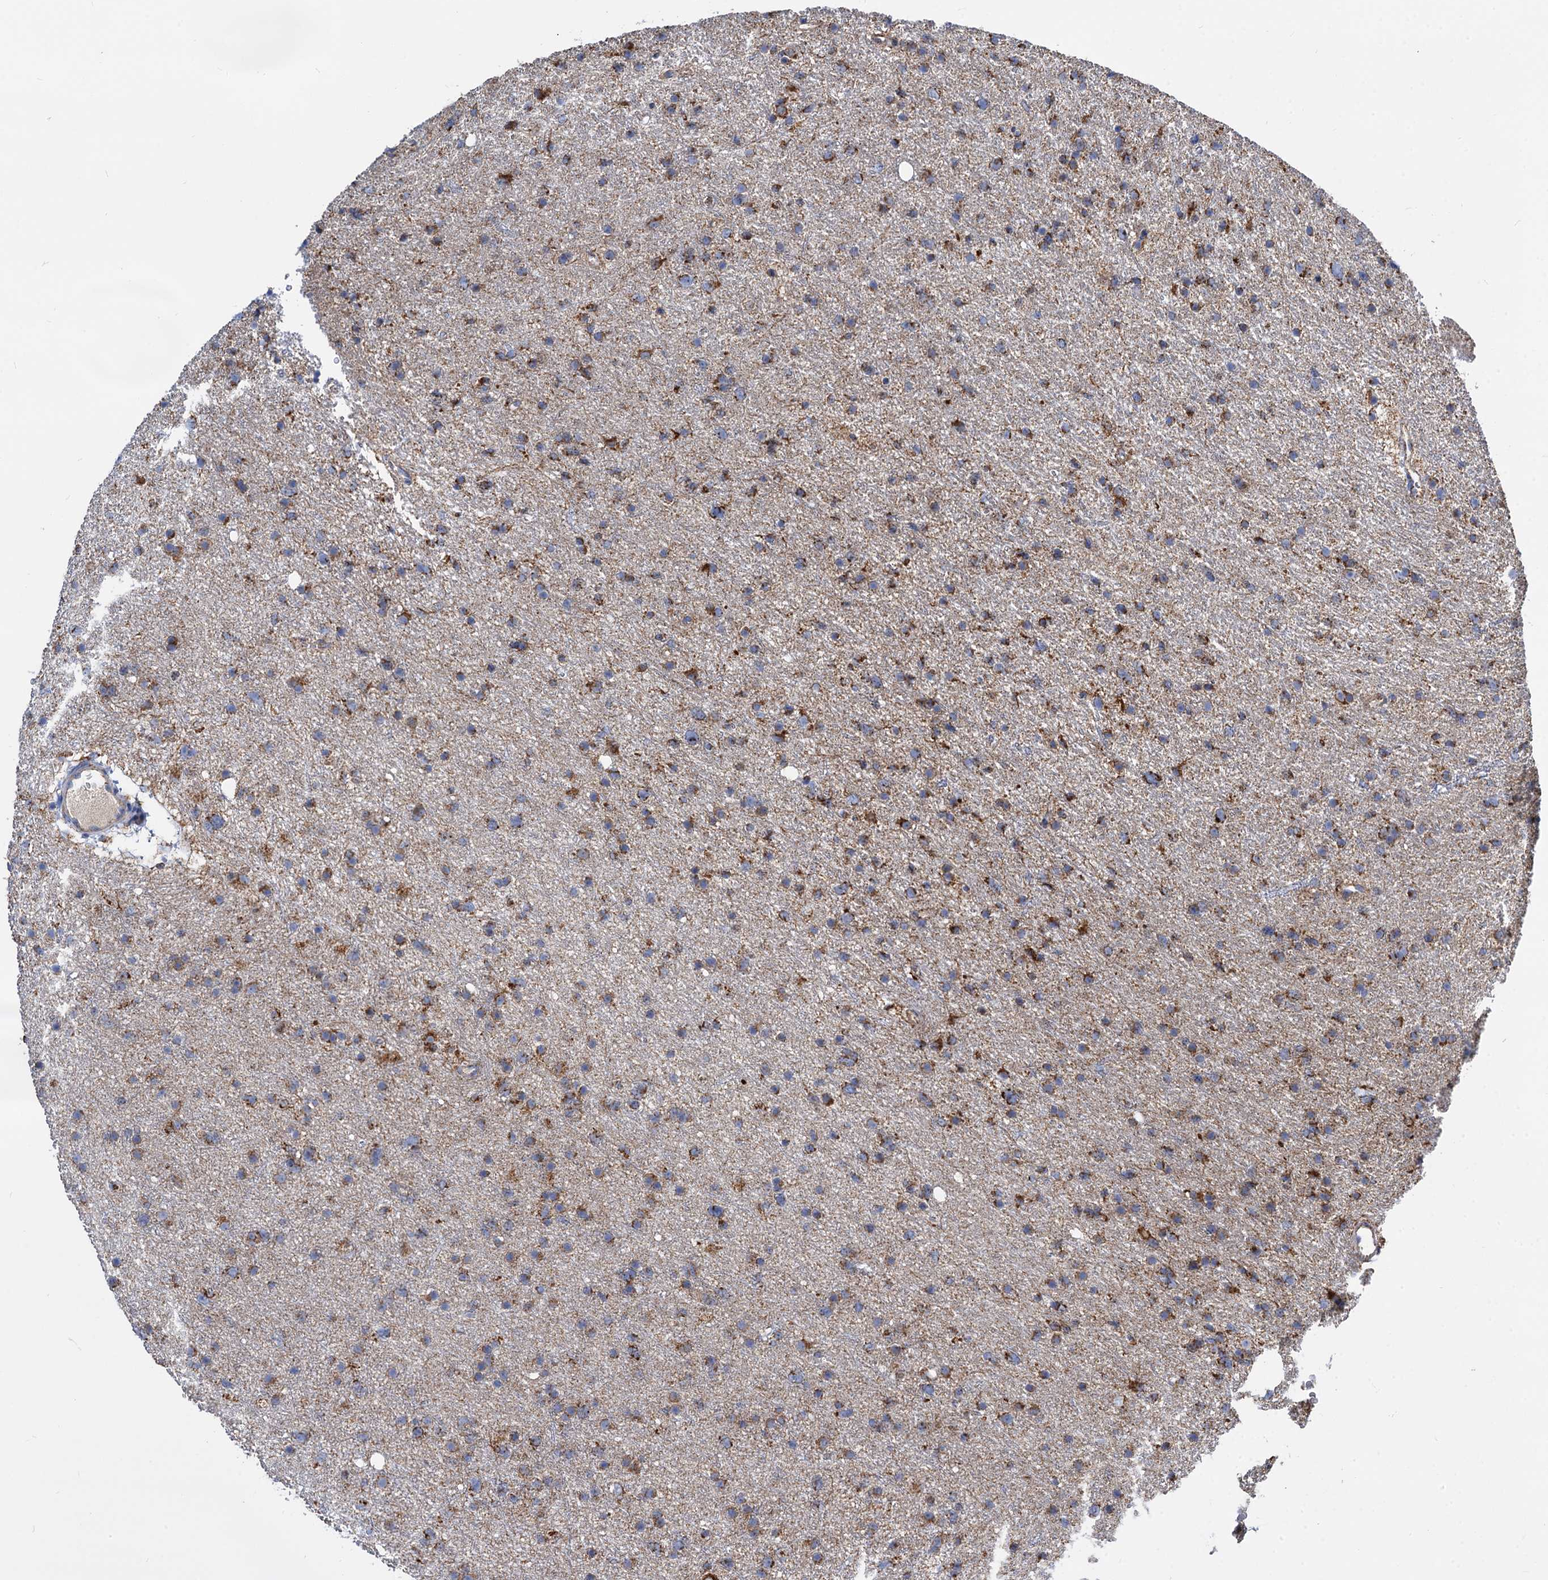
{"staining": {"intensity": "strong", "quantity": "25%-75%", "location": "cytoplasmic/membranous"}, "tissue": "glioma", "cell_type": "Tumor cells", "image_type": "cancer", "snomed": [{"axis": "morphology", "description": "Glioma, malignant, Low grade"}, {"axis": "topography", "description": "Cerebral cortex"}], "caption": "Immunohistochemistry (DAB) staining of human glioma demonstrates strong cytoplasmic/membranous protein positivity in about 25%-75% of tumor cells.", "gene": "TIMM10", "patient": {"sex": "female", "age": 39}}